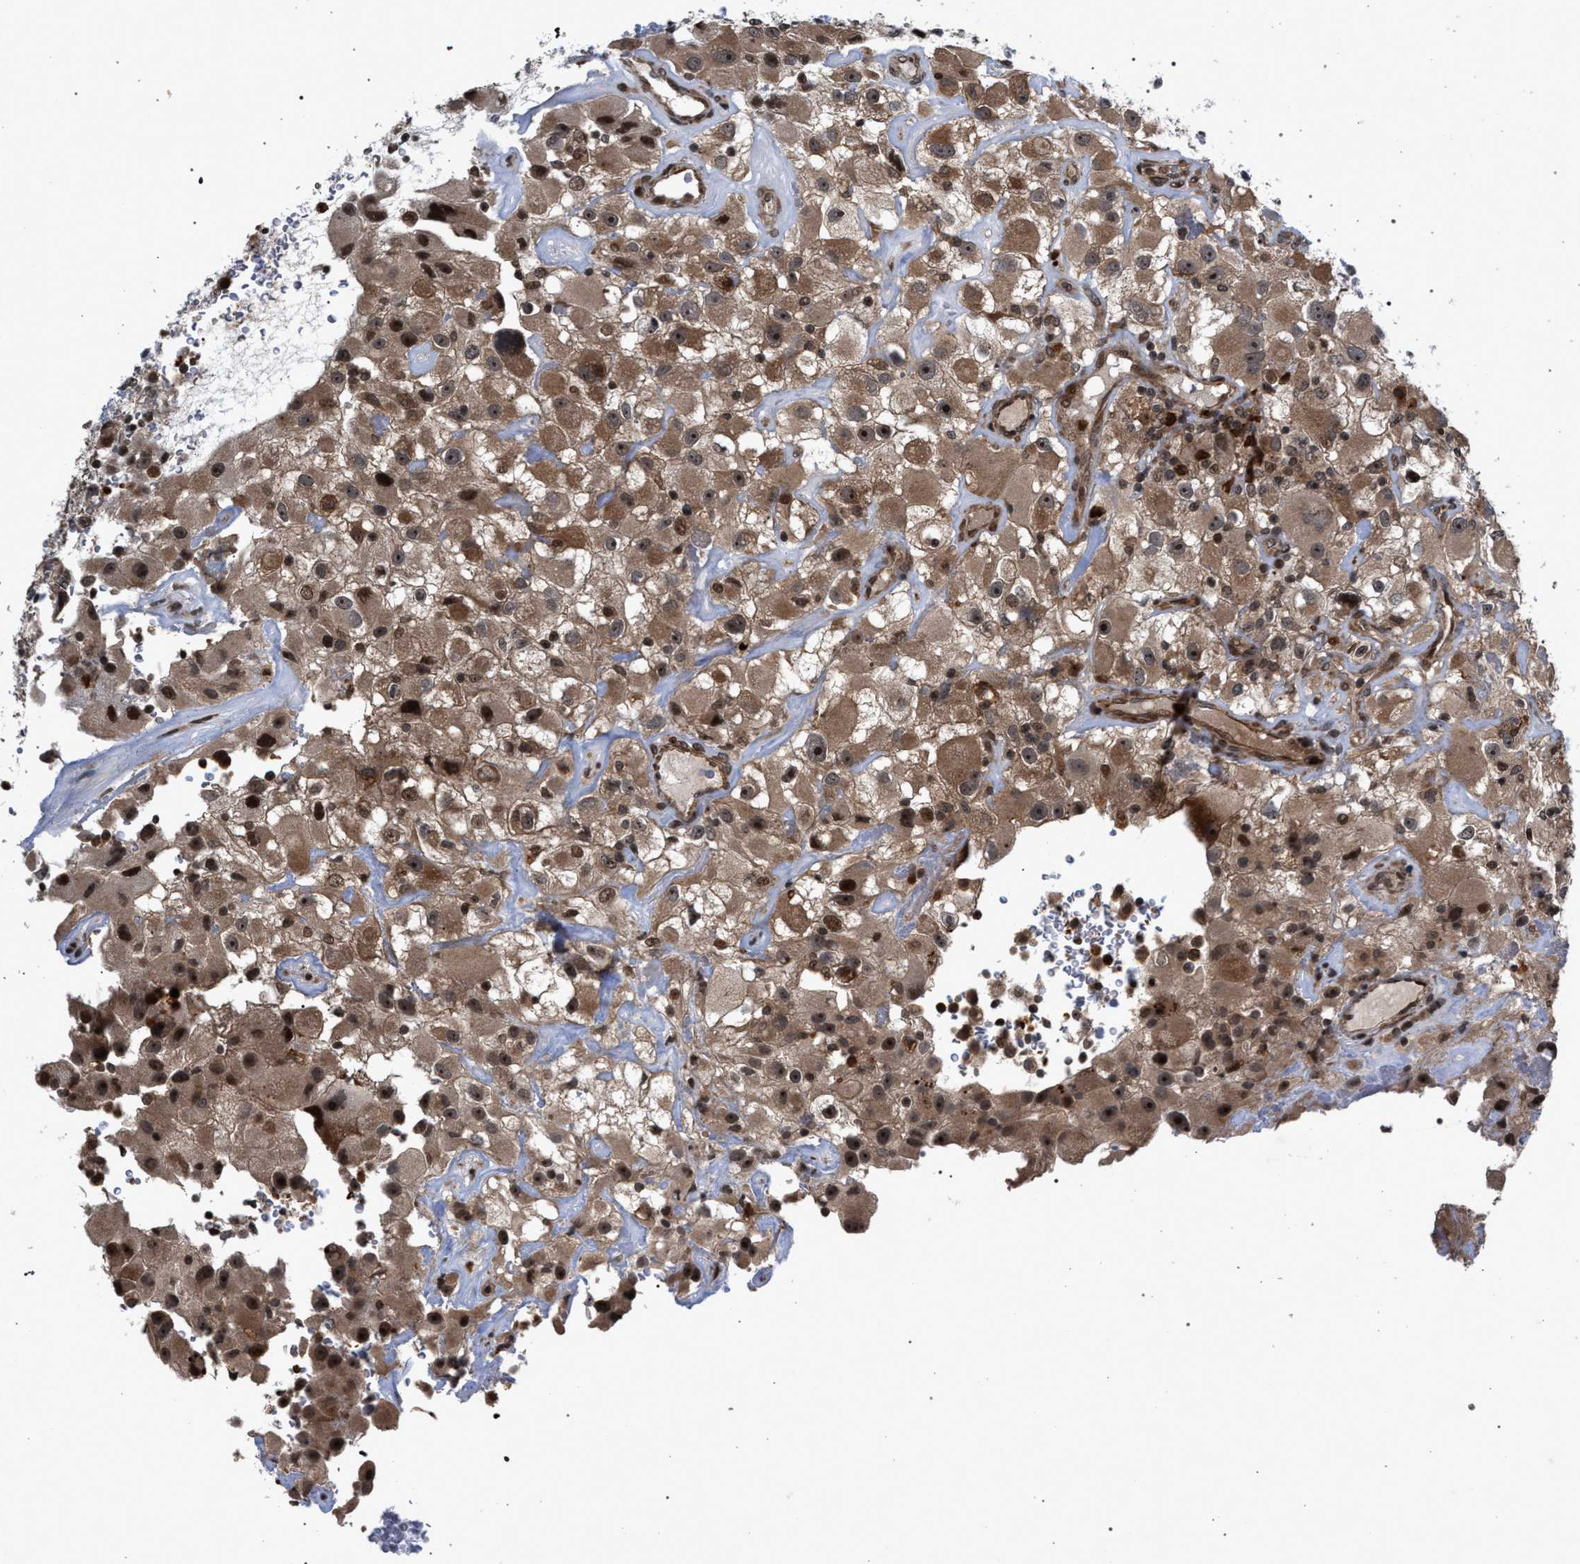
{"staining": {"intensity": "moderate", "quantity": ">75%", "location": "cytoplasmic/membranous,nuclear"}, "tissue": "renal cancer", "cell_type": "Tumor cells", "image_type": "cancer", "snomed": [{"axis": "morphology", "description": "Adenocarcinoma, NOS"}, {"axis": "topography", "description": "Kidney"}], "caption": "Brown immunohistochemical staining in renal adenocarcinoma displays moderate cytoplasmic/membranous and nuclear staining in about >75% of tumor cells.", "gene": "IRAK4", "patient": {"sex": "female", "age": 52}}